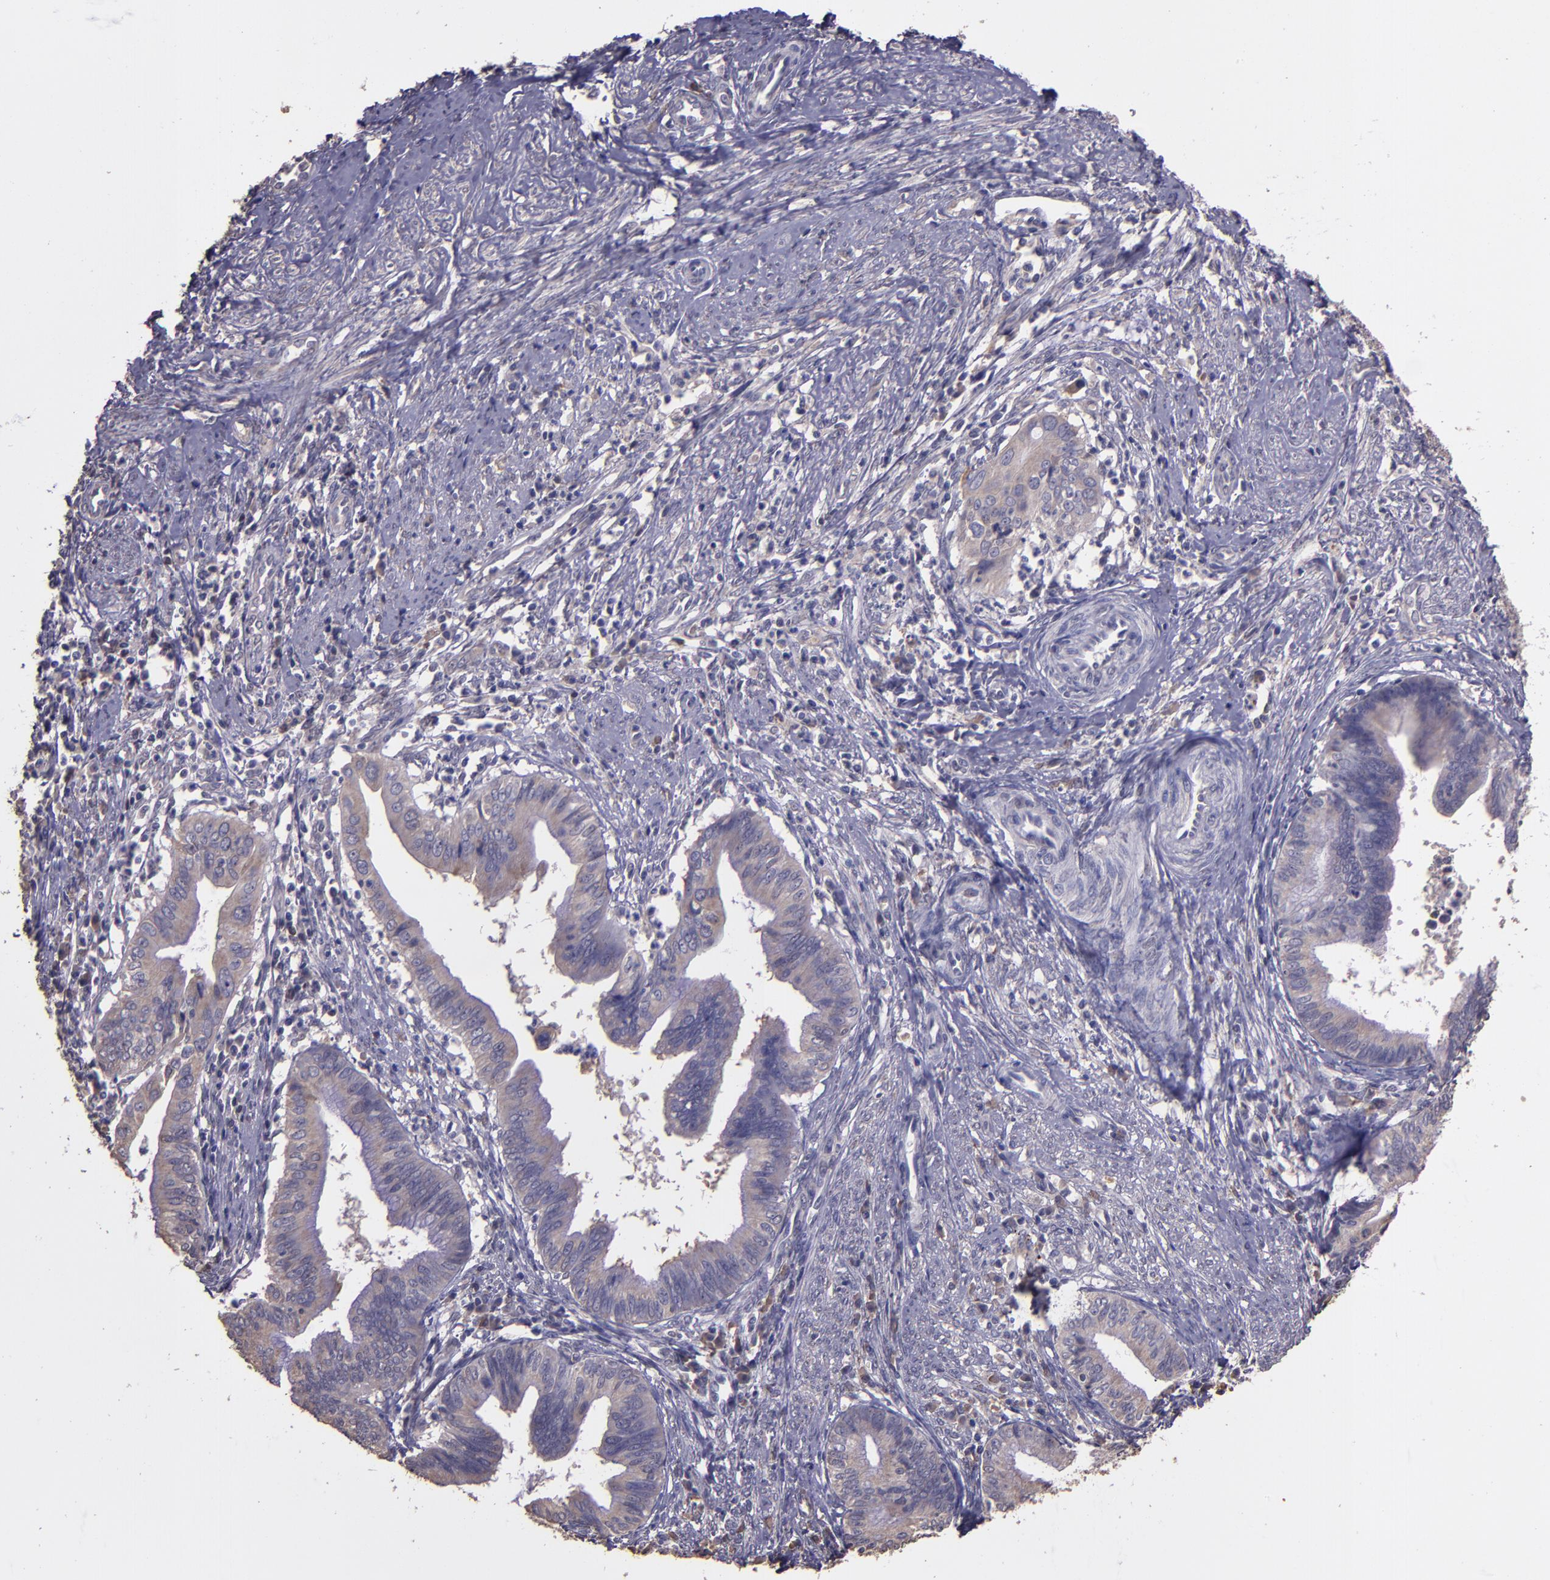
{"staining": {"intensity": "weak", "quantity": ">75%", "location": "cytoplasmic/membranous"}, "tissue": "cervical cancer", "cell_type": "Tumor cells", "image_type": "cancer", "snomed": [{"axis": "morphology", "description": "Adenocarcinoma, NOS"}, {"axis": "topography", "description": "Cervix"}], "caption": "Human cervical adenocarcinoma stained with a brown dye reveals weak cytoplasmic/membranous positive staining in approximately >75% of tumor cells.", "gene": "PAPPA", "patient": {"sex": "female", "age": 36}}